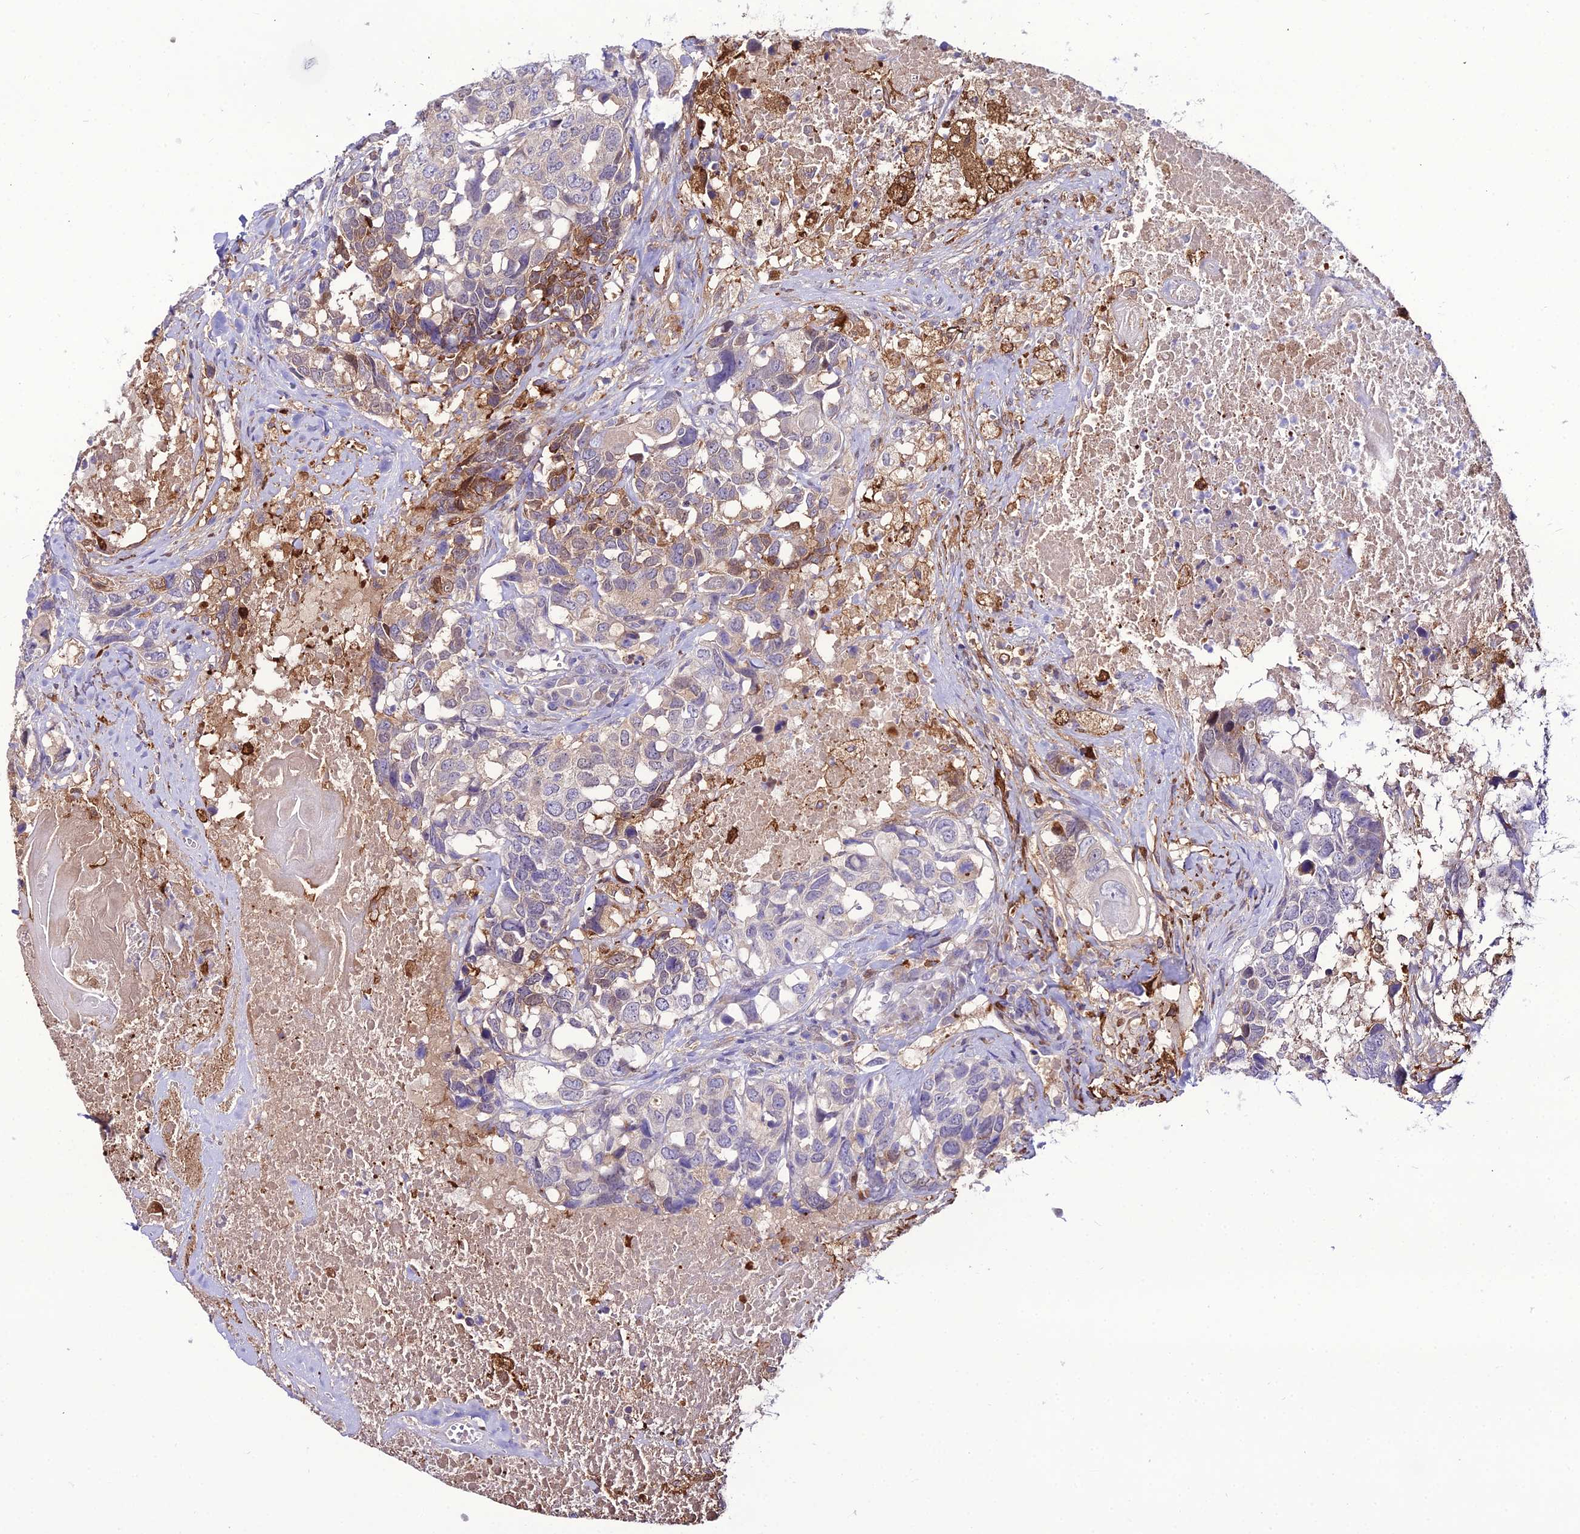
{"staining": {"intensity": "negative", "quantity": "none", "location": "none"}, "tissue": "head and neck cancer", "cell_type": "Tumor cells", "image_type": "cancer", "snomed": [{"axis": "morphology", "description": "Squamous cell carcinoma, NOS"}, {"axis": "topography", "description": "Head-Neck"}], "caption": "Micrograph shows no significant protein staining in tumor cells of squamous cell carcinoma (head and neck).", "gene": "MB21D2", "patient": {"sex": "male", "age": 66}}